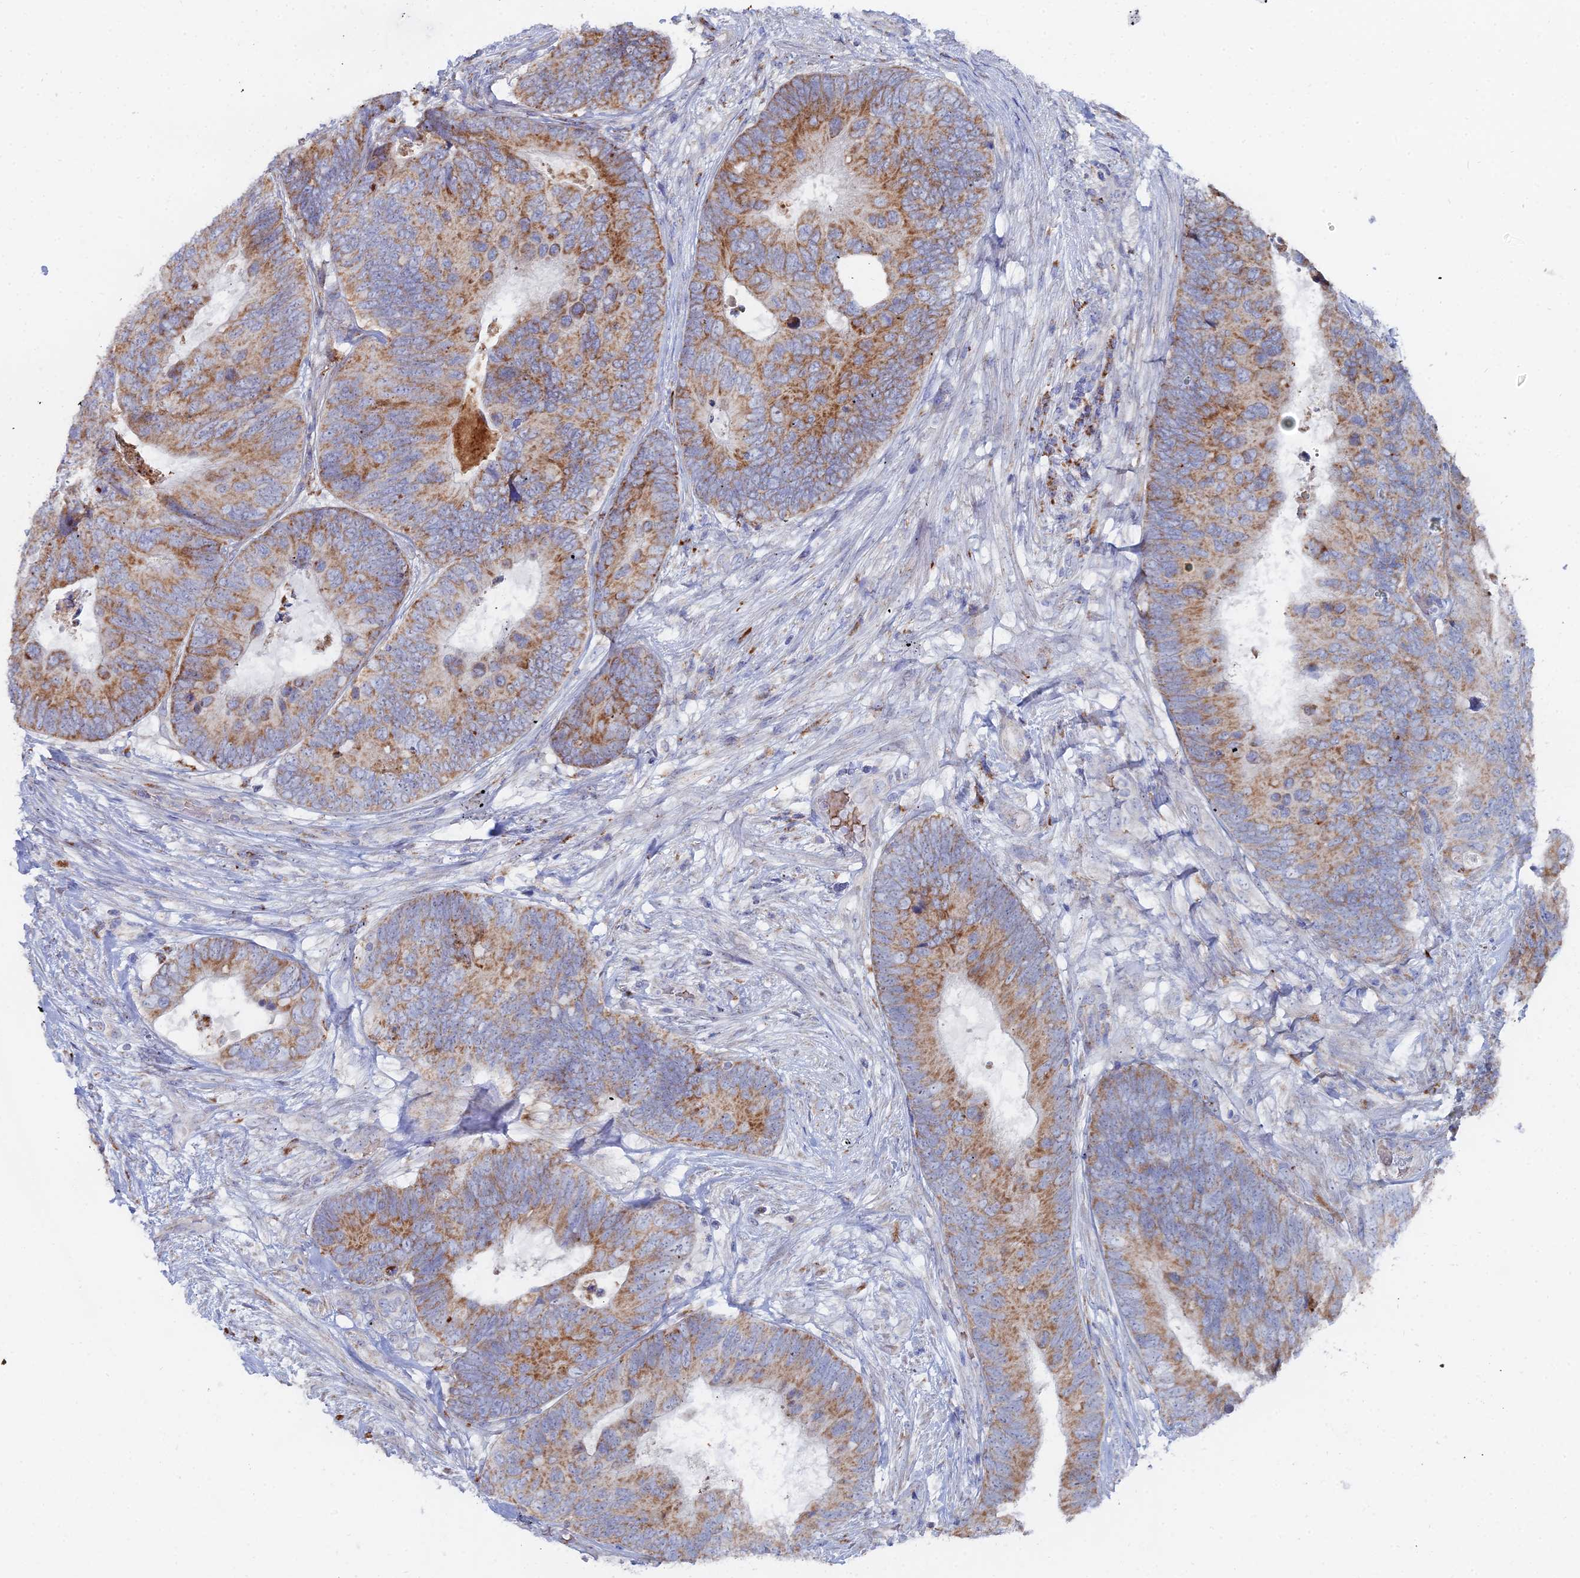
{"staining": {"intensity": "moderate", "quantity": ">75%", "location": "cytoplasmic/membranous"}, "tissue": "colorectal cancer", "cell_type": "Tumor cells", "image_type": "cancer", "snomed": [{"axis": "morphology", "description": "Adenocarcinoma, NOS"}, {"axis": "topography", "description": "Colon"}], "caption": "About >75% of tumor cells in human adenocarcinoma (colorectal) exhibit moderate cytoplasmic/membranous protein positivity as visualized by brown immunohistochemical staining.", "gene": "MPC1", "patient": {"sex": "female", "age": 67}}